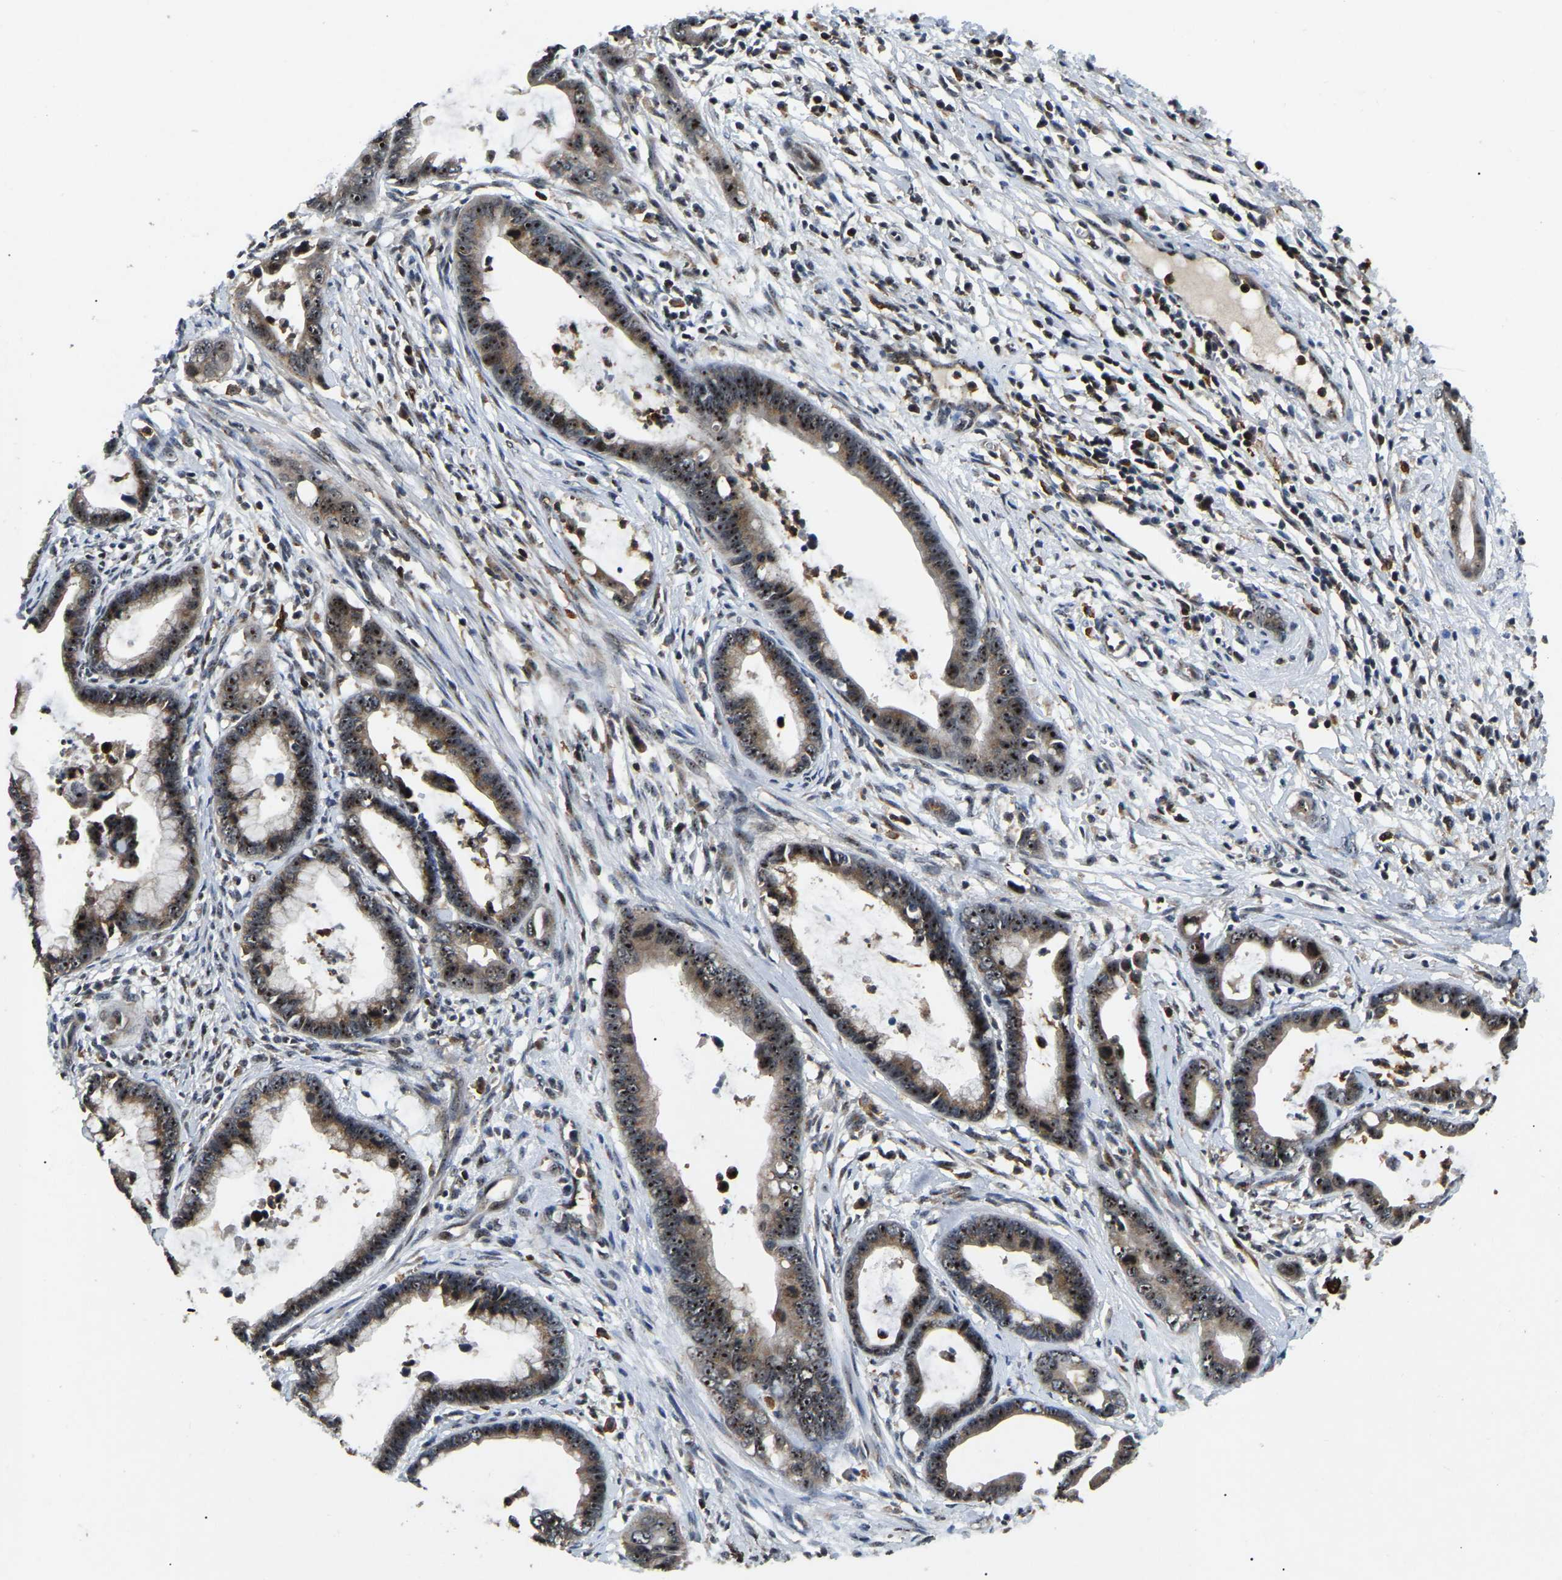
{"staining": {"intensity": "strong", "quantity": ">75%", "location": "cytoplasmic/membranous,nuclear"}, "tissue": "cervical cancer", "cell_type": "Tumor cells", "image_type": "cancer", "snomed": [{"axis": "morphology", "description": "Adenocarcinoma, NOS"}, {"axis": "topography", "description": "Cervix"}], "caption": "The histopathology image shows a brown stain indicating the presence of a protein in the cytoplasmic/membranous and nuclear of tumor cells in cervical cancer. The staining was performed using DAB (3,3'-diaminobenzidine), with brown indicating positive protein expression. Nuclei are stained blue with hematoxylin.", "gene": "RBM28", "patient": {"sex": "female", "age": 44}}